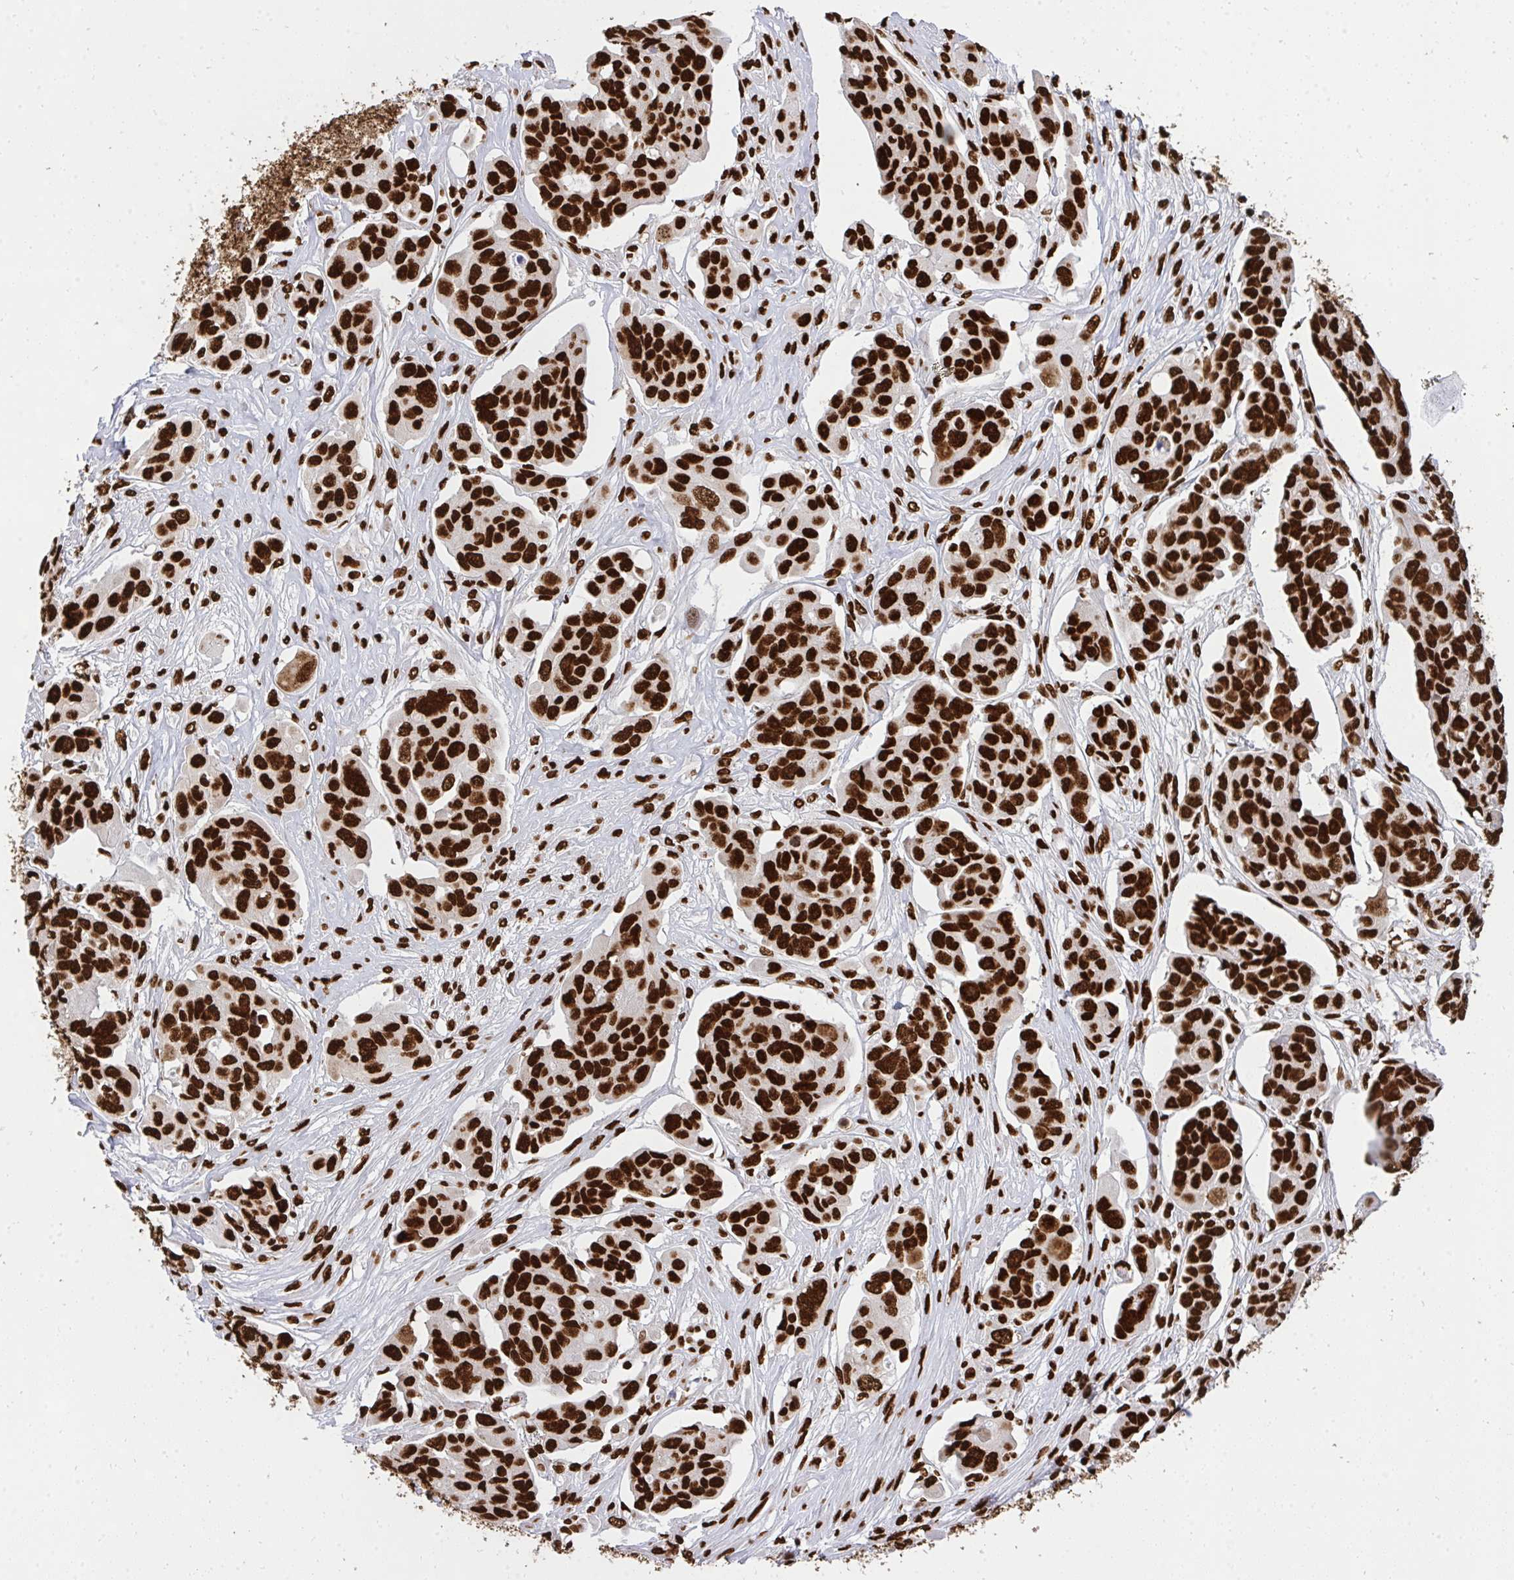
{"staining": {"intensity": "strong", "quantity": ">75%", "location": "nuclear"}, "tissue": "ovarian cancer", "cell_type": "Tumor cells", "image_type": "cancer", "snomed": [{"axis": "morphology", "description": "Carcinoma, endometroid"}, {"axis": "topography", "description": "Ovary"}], "caption": "An image showing strong nuclear expression in approximately >75% of tumor cells in ovarian cancer, as visualized by brown immunohistochemical staining.", "gene": "HNRNPL", "patient": {"sex": "female", "age": 70}}